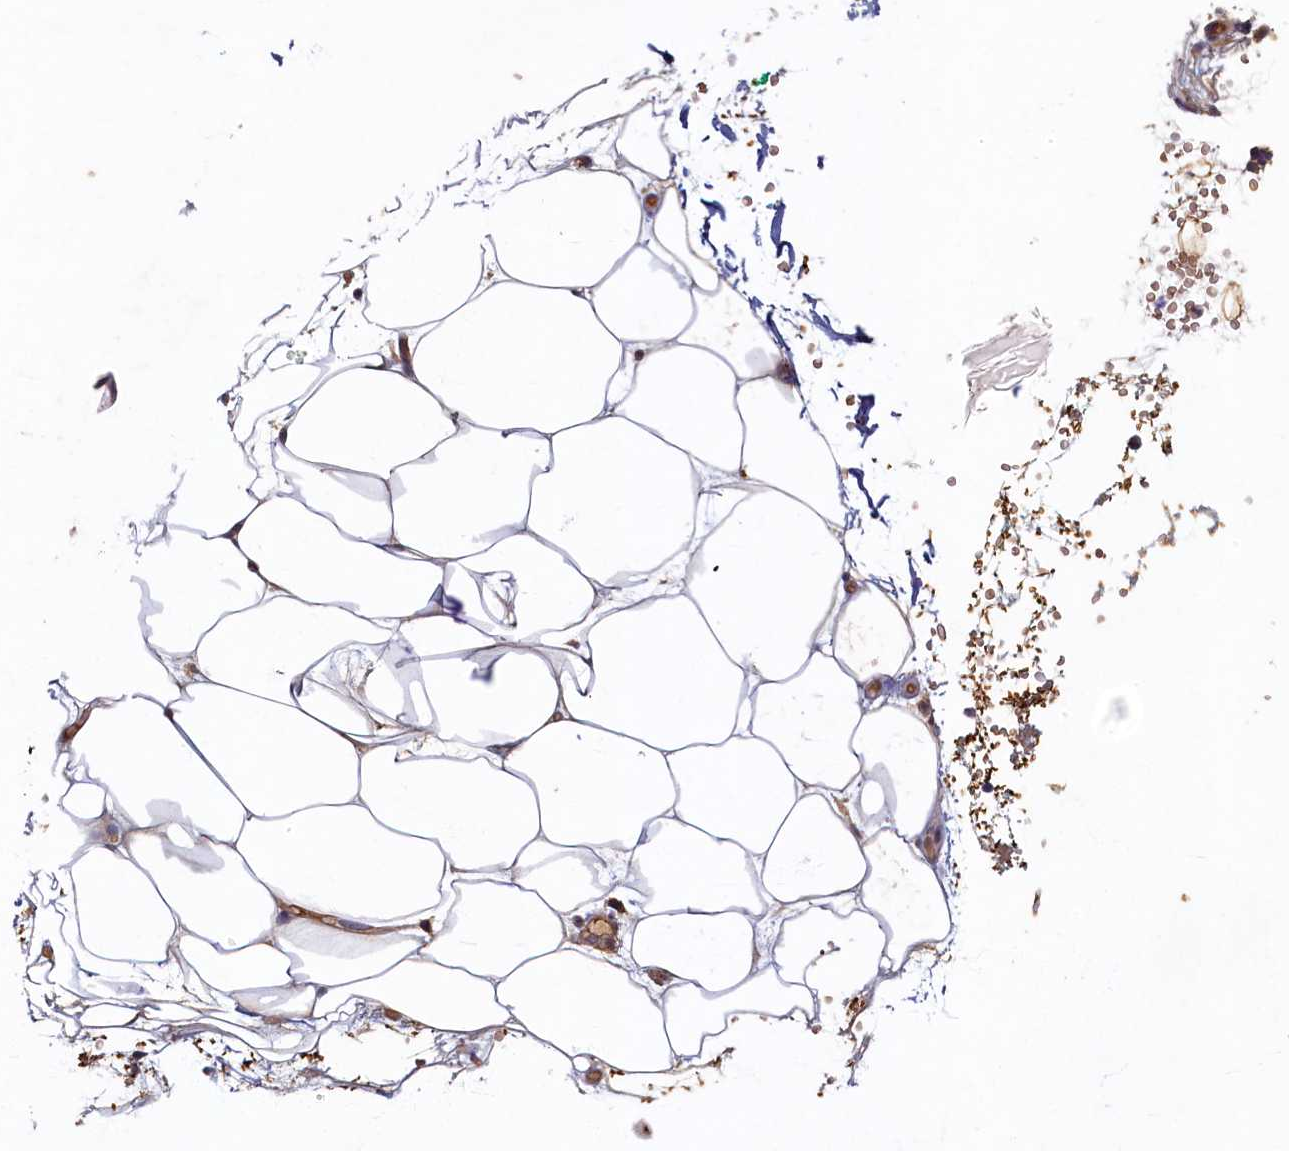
{"staining": {"intensity": "weak", "quantity": "<25%", "location": "nuclear"}, "tissue": "skin cancer", "cell_type": "Tumor cells", "image_type": "cancer", "snomed": [{"axis": "morphology", "description": "Normal tissue, NOS"}, {"axis": "morphology", "description": "Basal cell carcinoma"}, {"axis": "topography", "description": "Skin"}], "caption": "Immunohistochemistry of skin cancer reveals no positivity in tumor cells.", "gene": "LCMT2", "patient": {"sex": "male", "age": 66}}